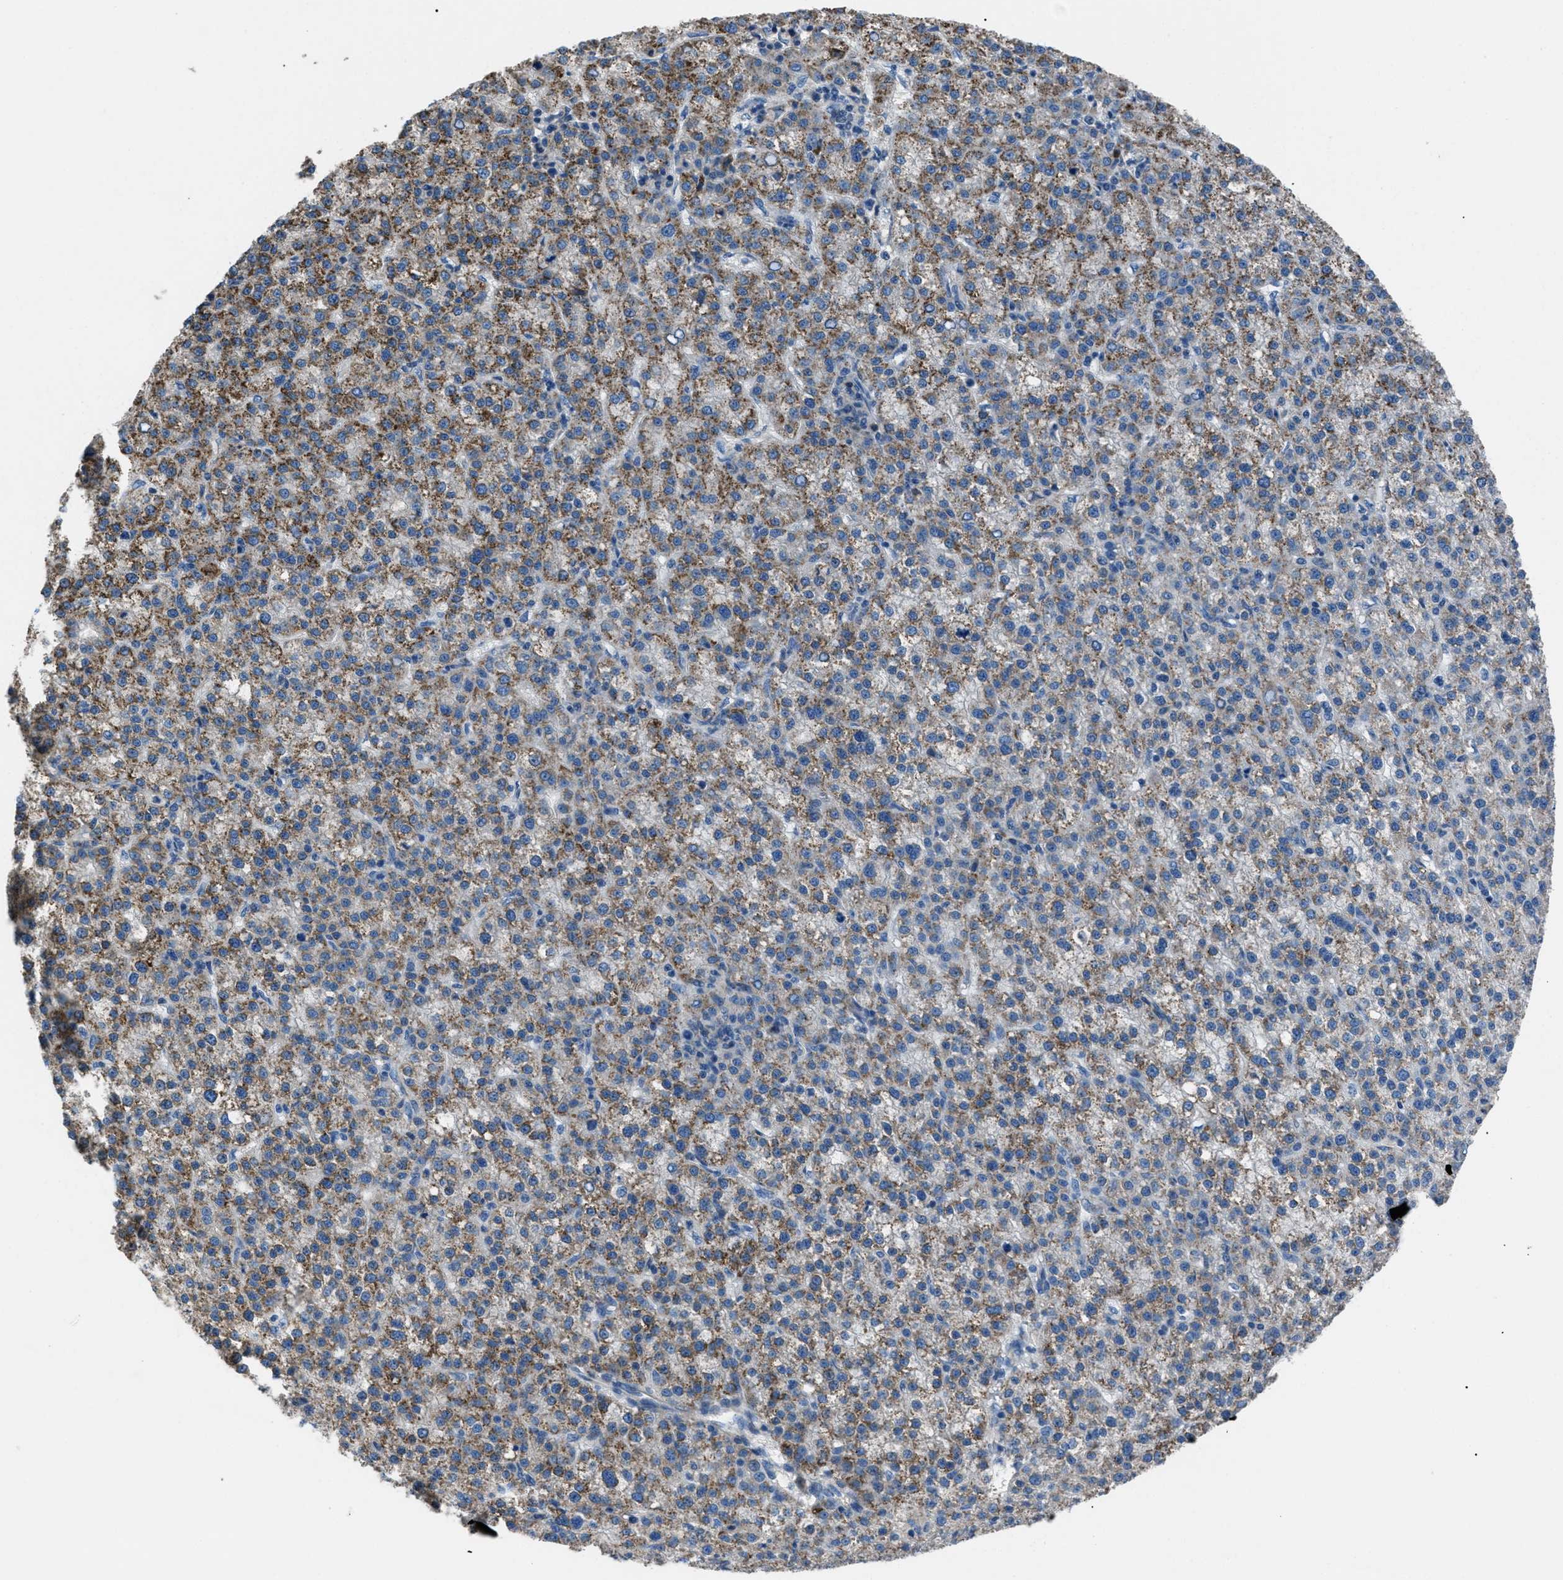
{"staining": {"intensity": "moderate", "quantity": ">75%", "location": "cytoplasmic/membranous"}, "tissue": "liver cancer", "cell_type": "Tumor cells", "image_type": "cancer", "snomed": [{"axis": "morphology", "description": "Carcinoma, Hepatocellular, NOS"}, {"axis": "topography", "description": "Liver"}], "caption": "Human hepatocellular carcinoma (liver) stained with a brown dye exhibits moderate cytoplasmic/membranous positive expression in approximately >75% of tumor cells.", "gene": "SGCZ", "patient": {"sex": "female", "age": 58}}